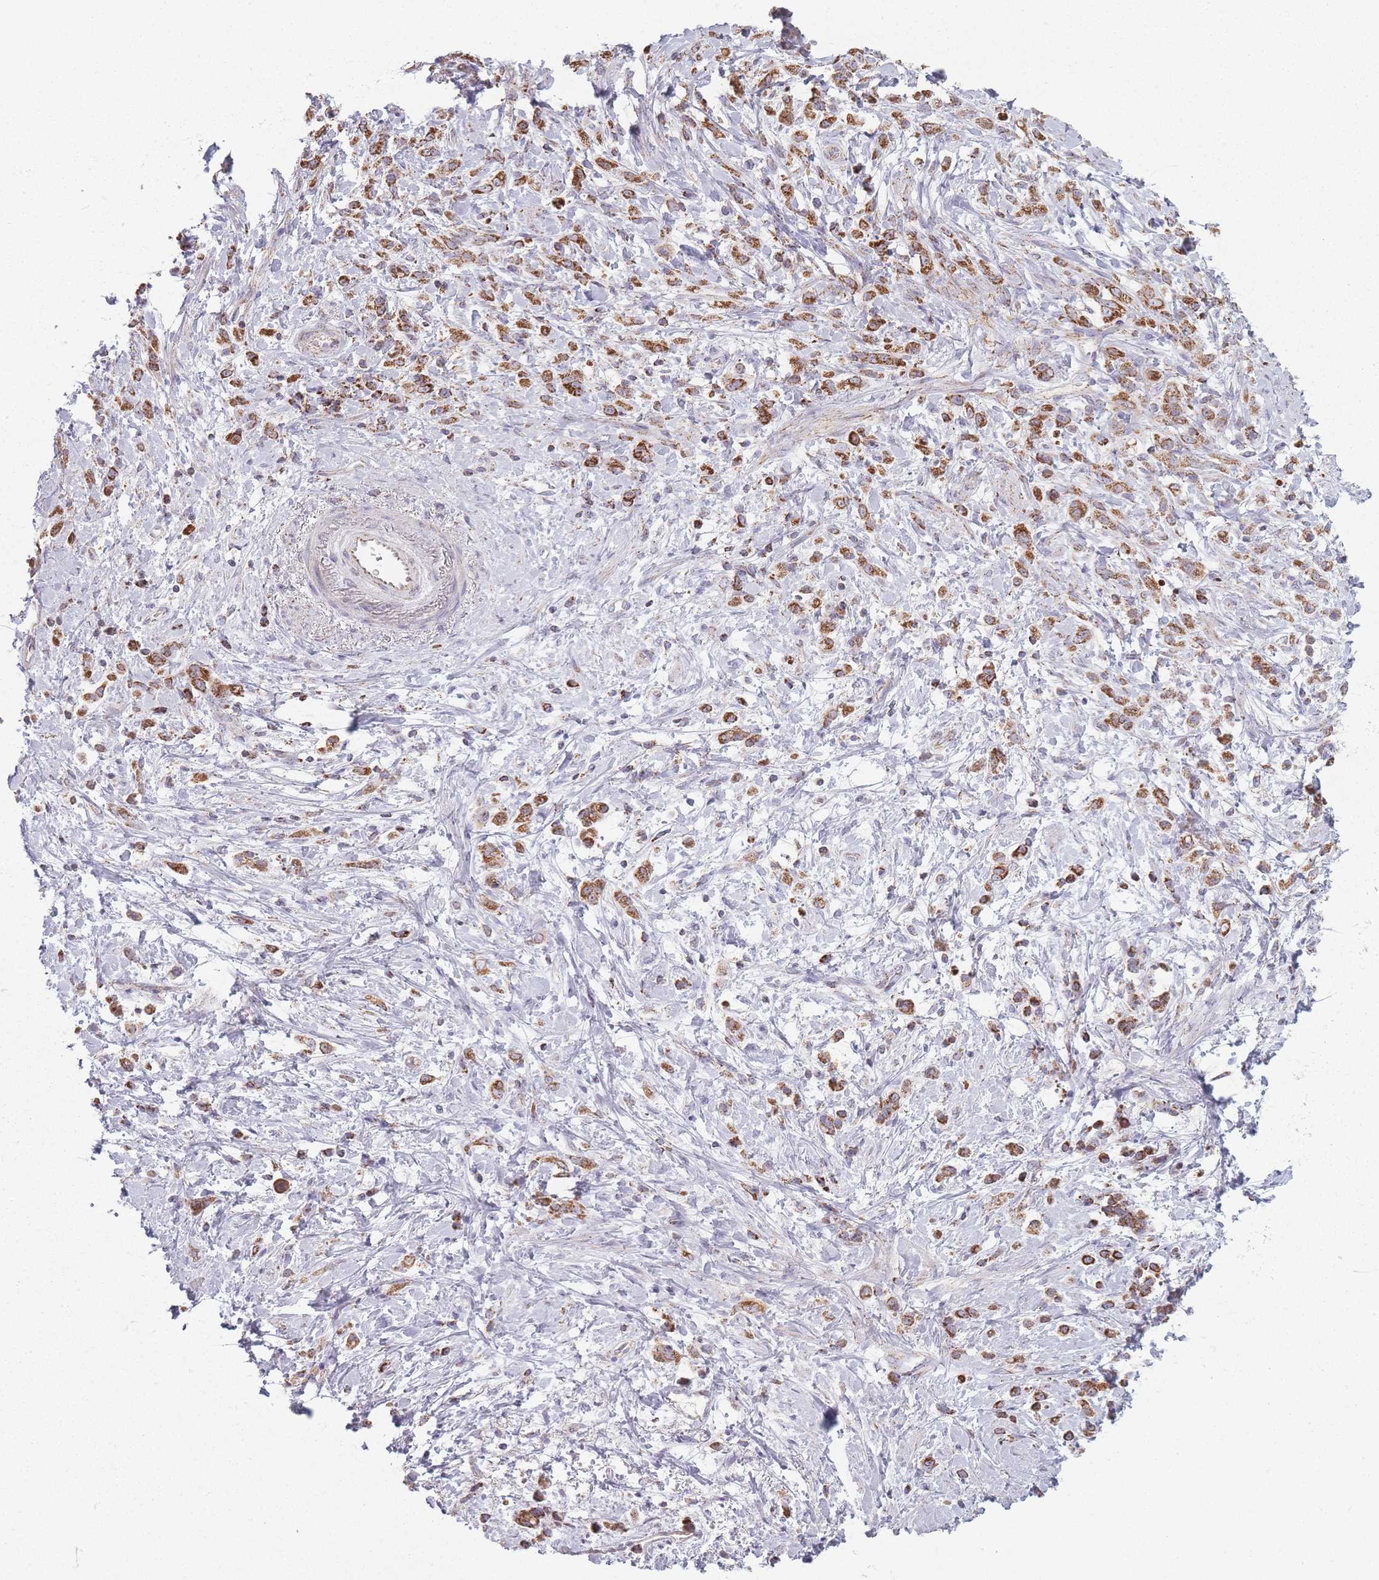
{"staining": {"intensity": "strong", "quantity": ">75%", "location": "cytoplasmic/membranous"}, "tissue": "stomach cancer", "cell_type": "Tumor cells", "image_type": "cancer", "snomed": [{"axis": "morphology", "description": "Adenocarcinoma, NOS"}, {"axis": "topography", "description": "Stomach"}], "caption": "Brown immunohistochemical staining in stomach cancer displays strong cytoplasmic/membranous staining in approximately >75% of tumor cells.", "gene": "DCHS1", "patient": {"sex": "female", "age": 60}}